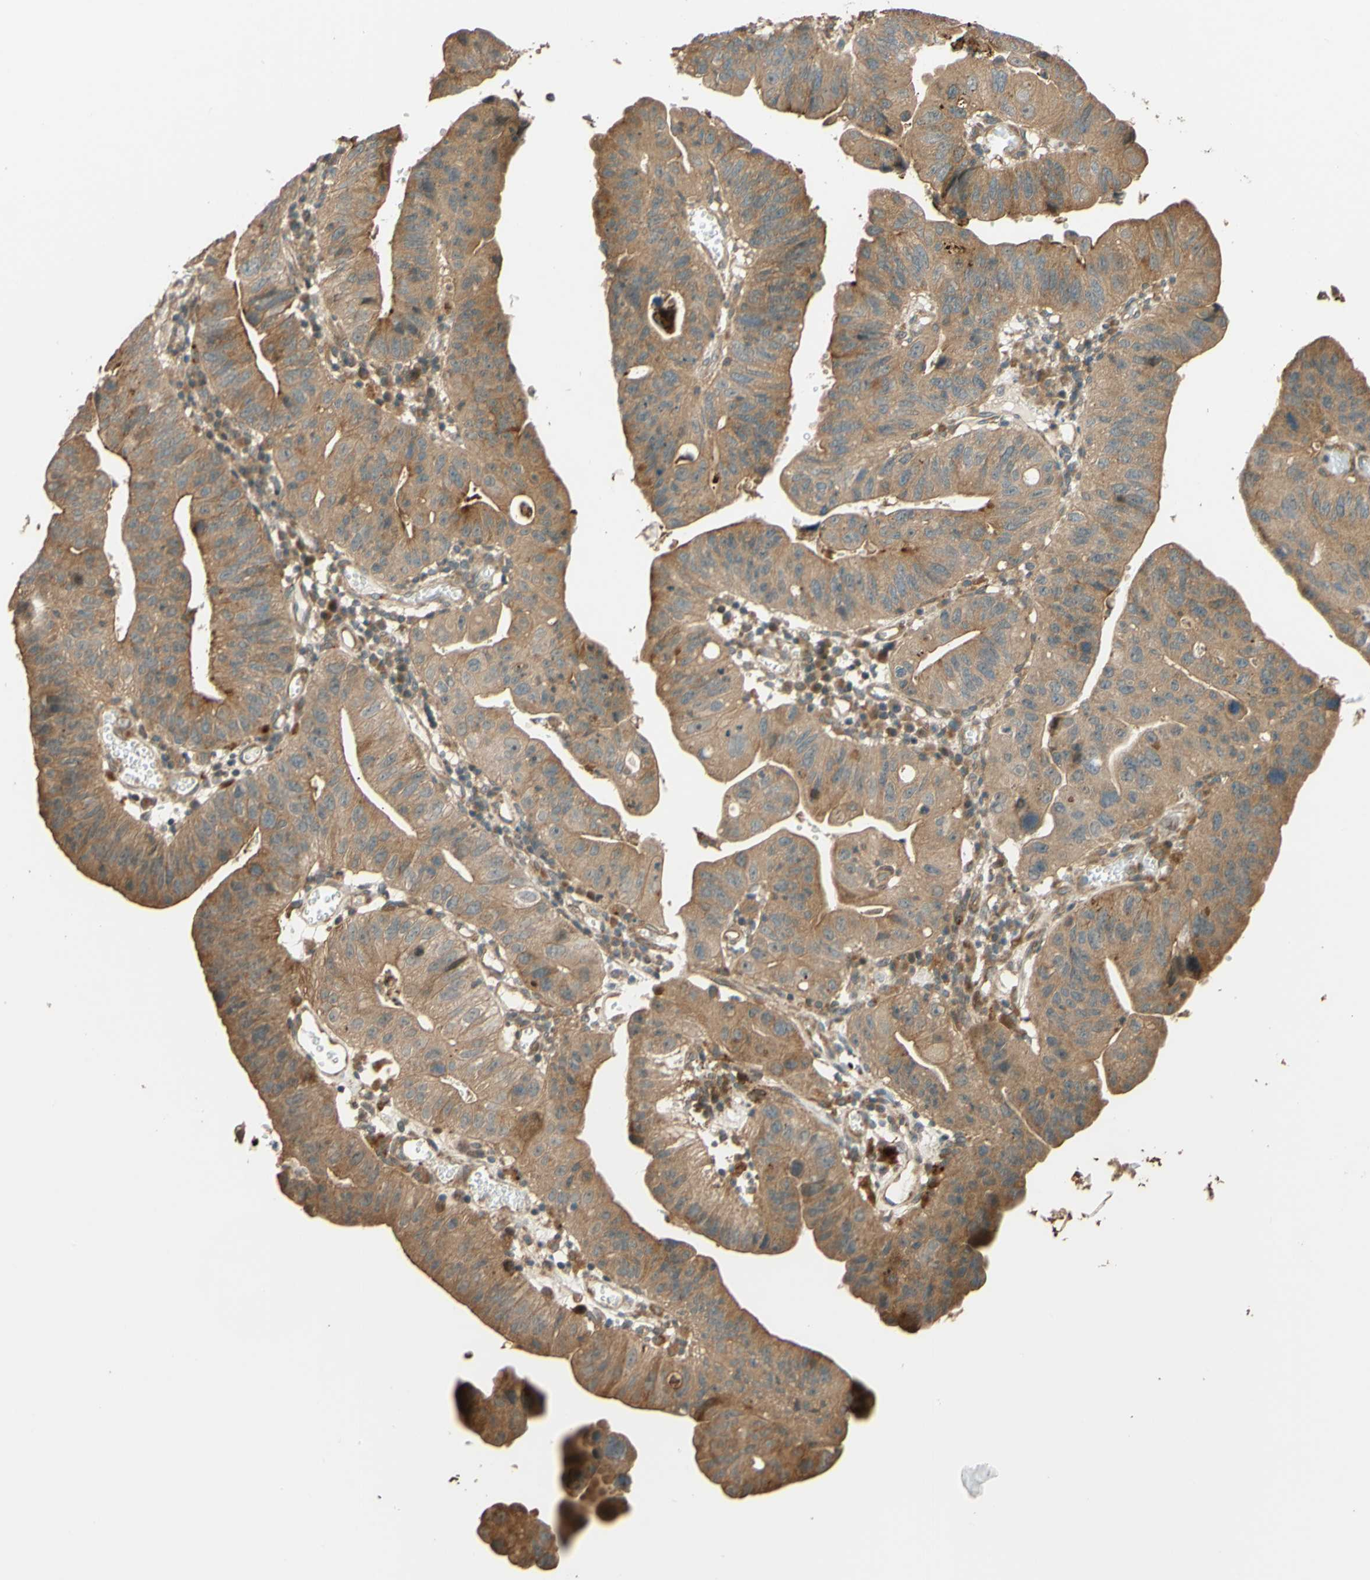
{"staining": {"intensity": "weak", "quantity": ">75%", "location": "cytoplasmic/membranous"}, "tissue": "stomach cancer", "cell_type": "Tumor cells", "image_type": "cancer", "snomed": [{"axis": "morphology", "description": "Adenocarcinoma, NOS"}, {"axis": "topography", "description": "Stomach"}], "caption": "Immunohistochemical staining of human stomach cancer (adenocarcinoma) exhibits weak cytoplasmic/membranous protein staining in approximately >75% of tumor cells. (Stains: DAB (3,3'-diaminobenzidine) in brown, nuclei in blue, Microscopy: brightfield microscopy at high magnification).", "gene": "RNF19A", "patient": {"sex": "male", "age": 59}}